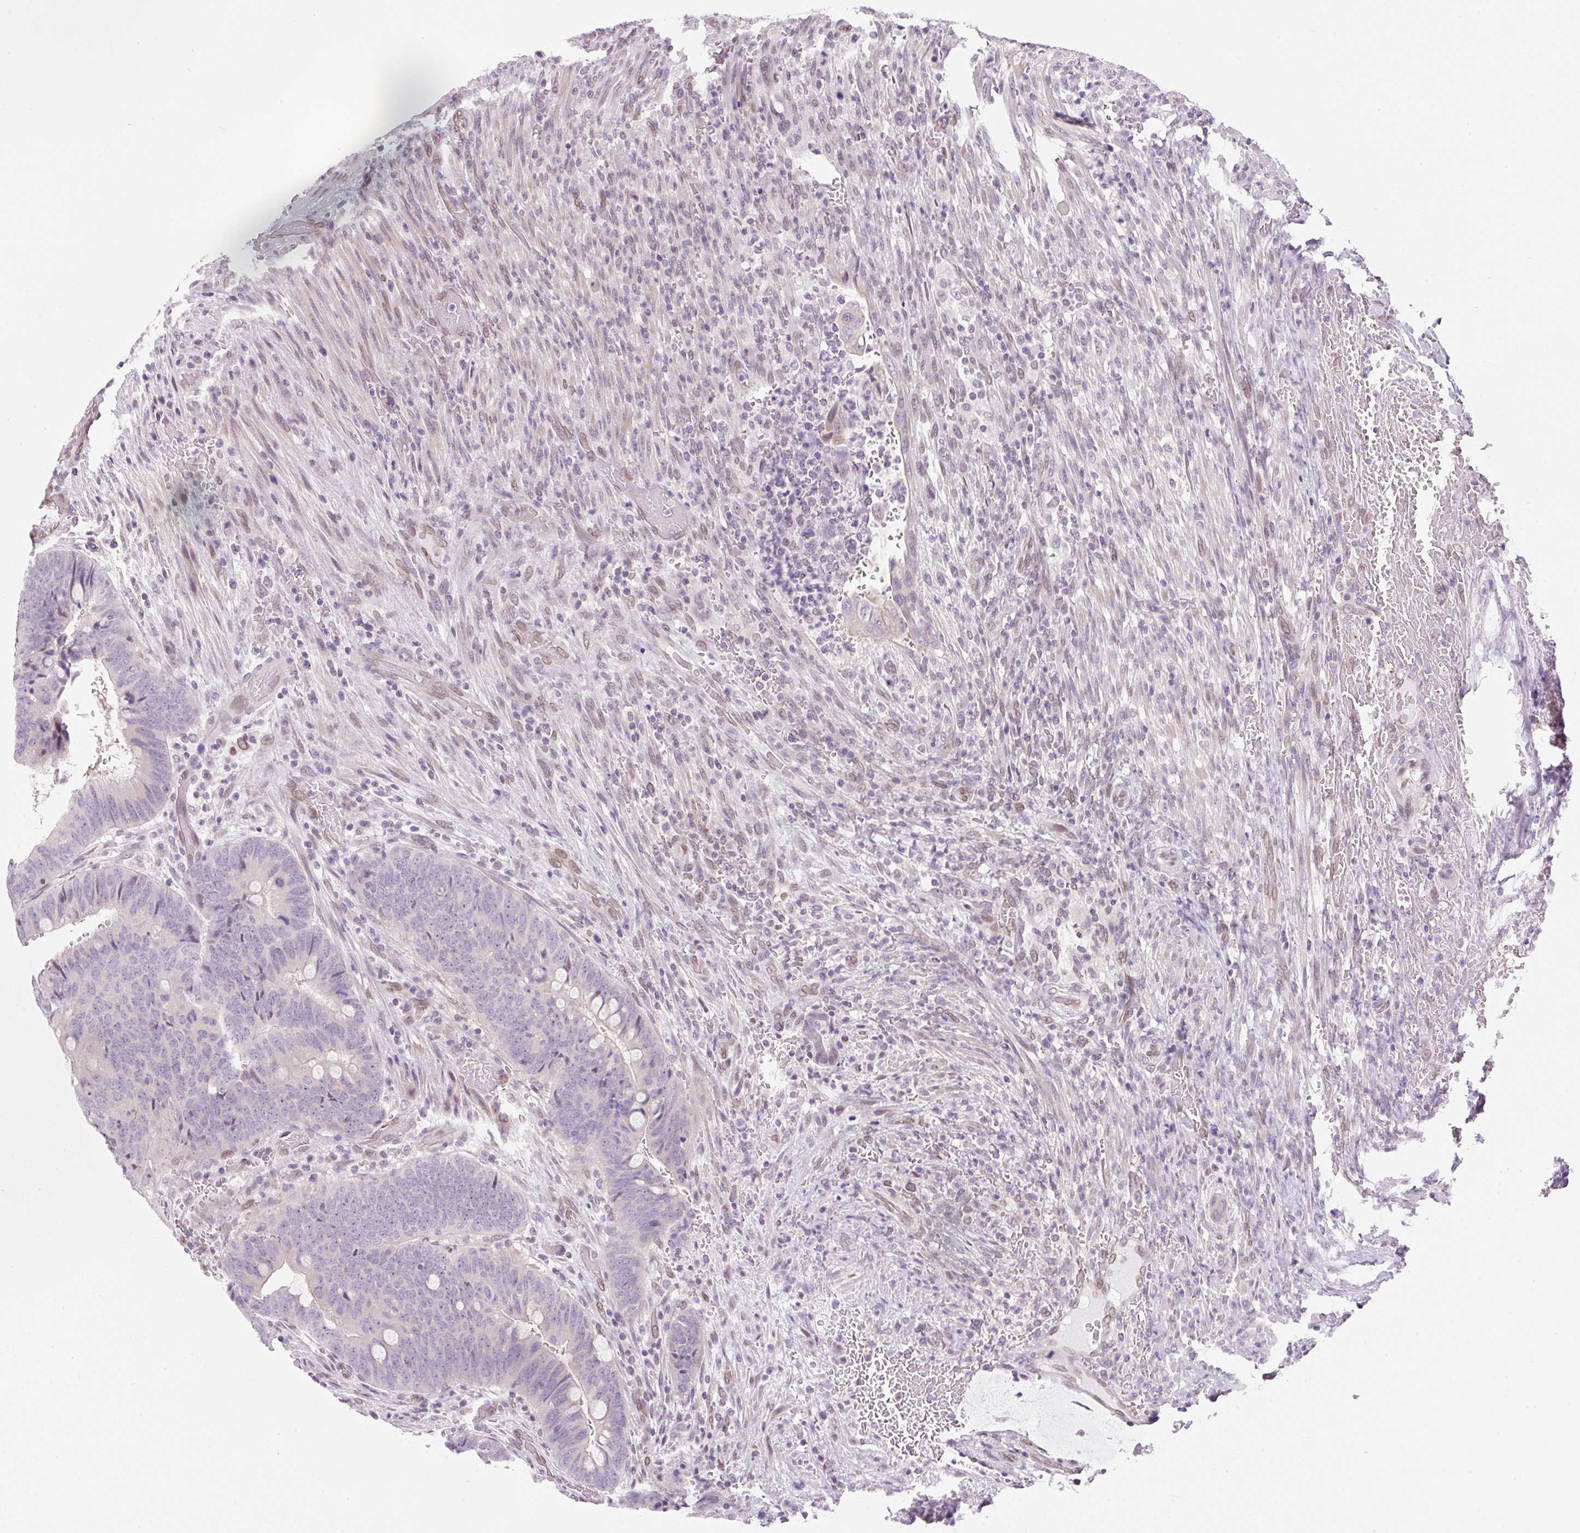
{"staining": {"intensity": "negative", "quantity": "none", "location": "none"}, "tissue": "colorectal cancer", "cell_type": "Tumor cells", "image_type": "cancer", "snomed": [{"axis": "morphology", "description": "Normal tissue, NOS"}, {"axis": "morphology", "description": "Adenocarcinoma, NOS"}, {"axis": "topography", "description": "Rectum"}, {"axis": "topography", "description": "Peripheral nerve tissue"}], "caption": "Immunohistochemistry photomicrograph of adenocarcinoma (colorectal) stained for a protein (brown), which demonstrates no positivity in tumor cells.", "gene": "SYNE3", "patient": {"sex": "male", "age": 92}}